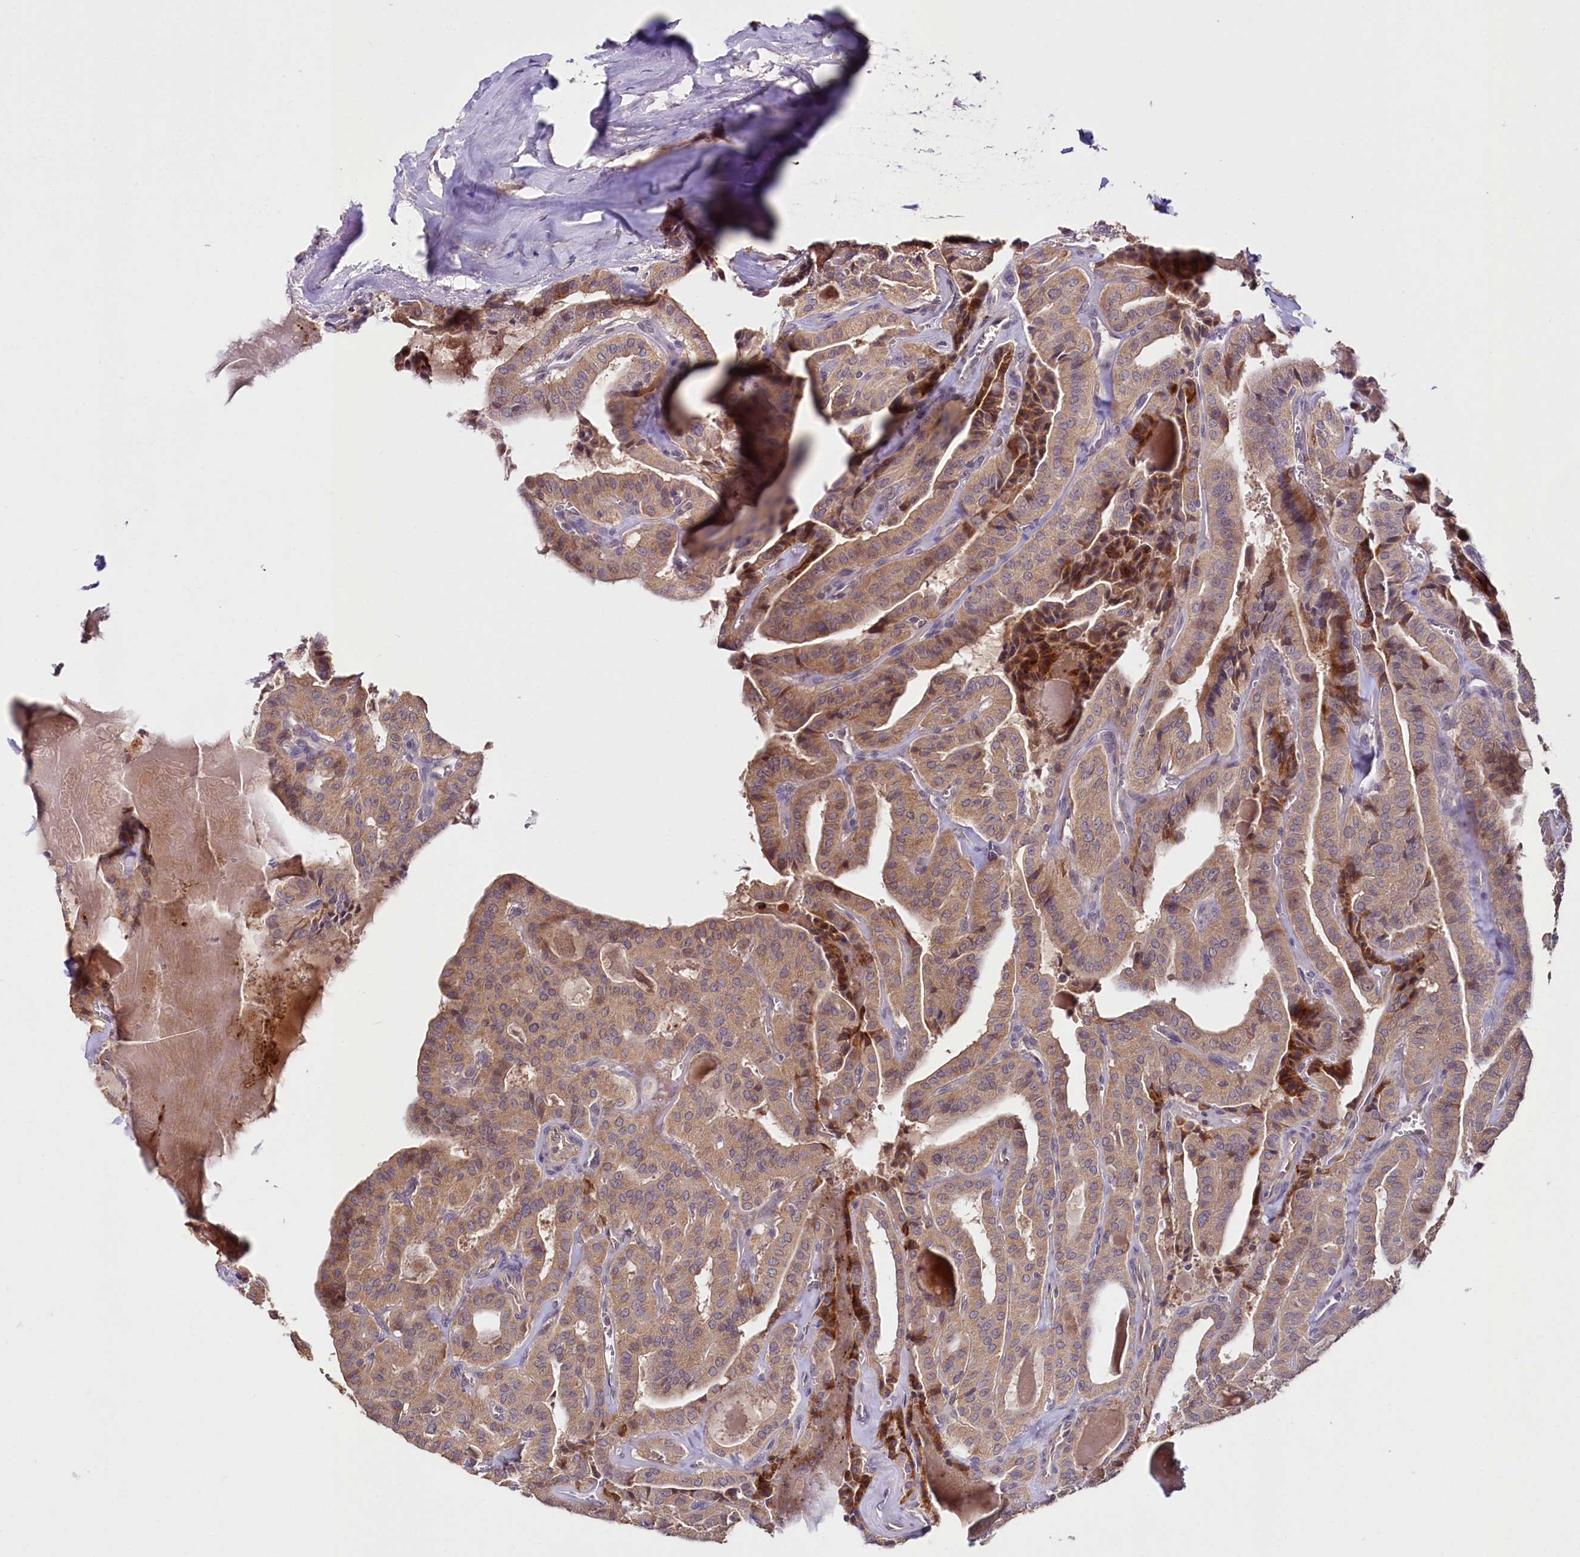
{"staining": {"intensity": "weak", "quantity": ">75%", "location": "cytoplasmic/membranous"}, "tissue": "thyroid cancer", "cell_type": "Tumor cells", "image_type": "cancer", "snomed": [{"axis": "morphology", "description": "Papillary adenocarcinoma, NOS"}, {"axis": "topography", "description": "Thyroid gland"}], "caption": "IHC image of papillary adenocarcinoma (thyroid) stained for a protein (brown), which displays low levels of weak cytoplasmic/membranous positivity in about >75% of tumor cells.", "gene": "ETFBKMT", "patient": {"sex": "male", "age": 52}}